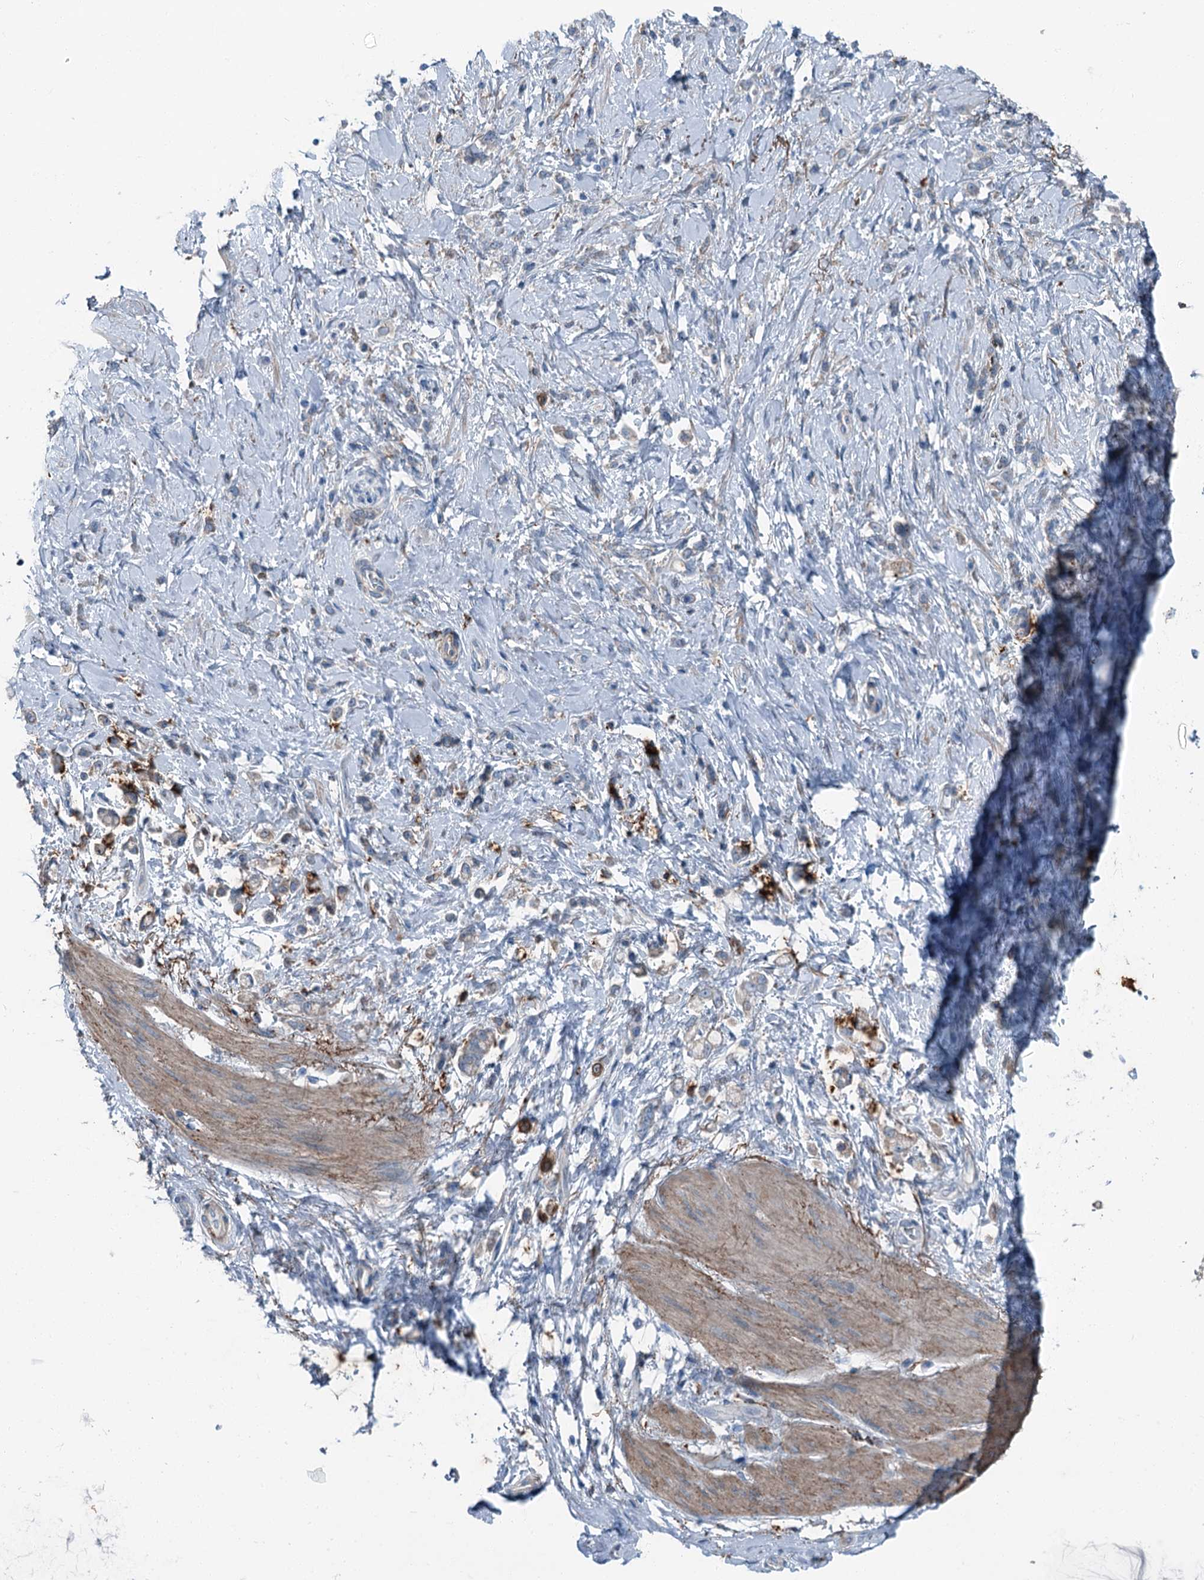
{"staining": {"intensity": "negative", "quantity": "none", "location": "none"}, "tissue": "stomach cancer", "cell_type": "Tumor cells", "image_type": "cancer", "snomed": [{"axis": "morphology", "description": "Adenocarcinoma, NOS"}, {"axis": "topography", "description": "Stomach"}], "caption": "This is an immunohistochemistry image of stomach cancer (adenocarcinoma). There is no staining in tumor cells.", "gene": "AXL", "patient": {"sex": "female", "age": 60}}